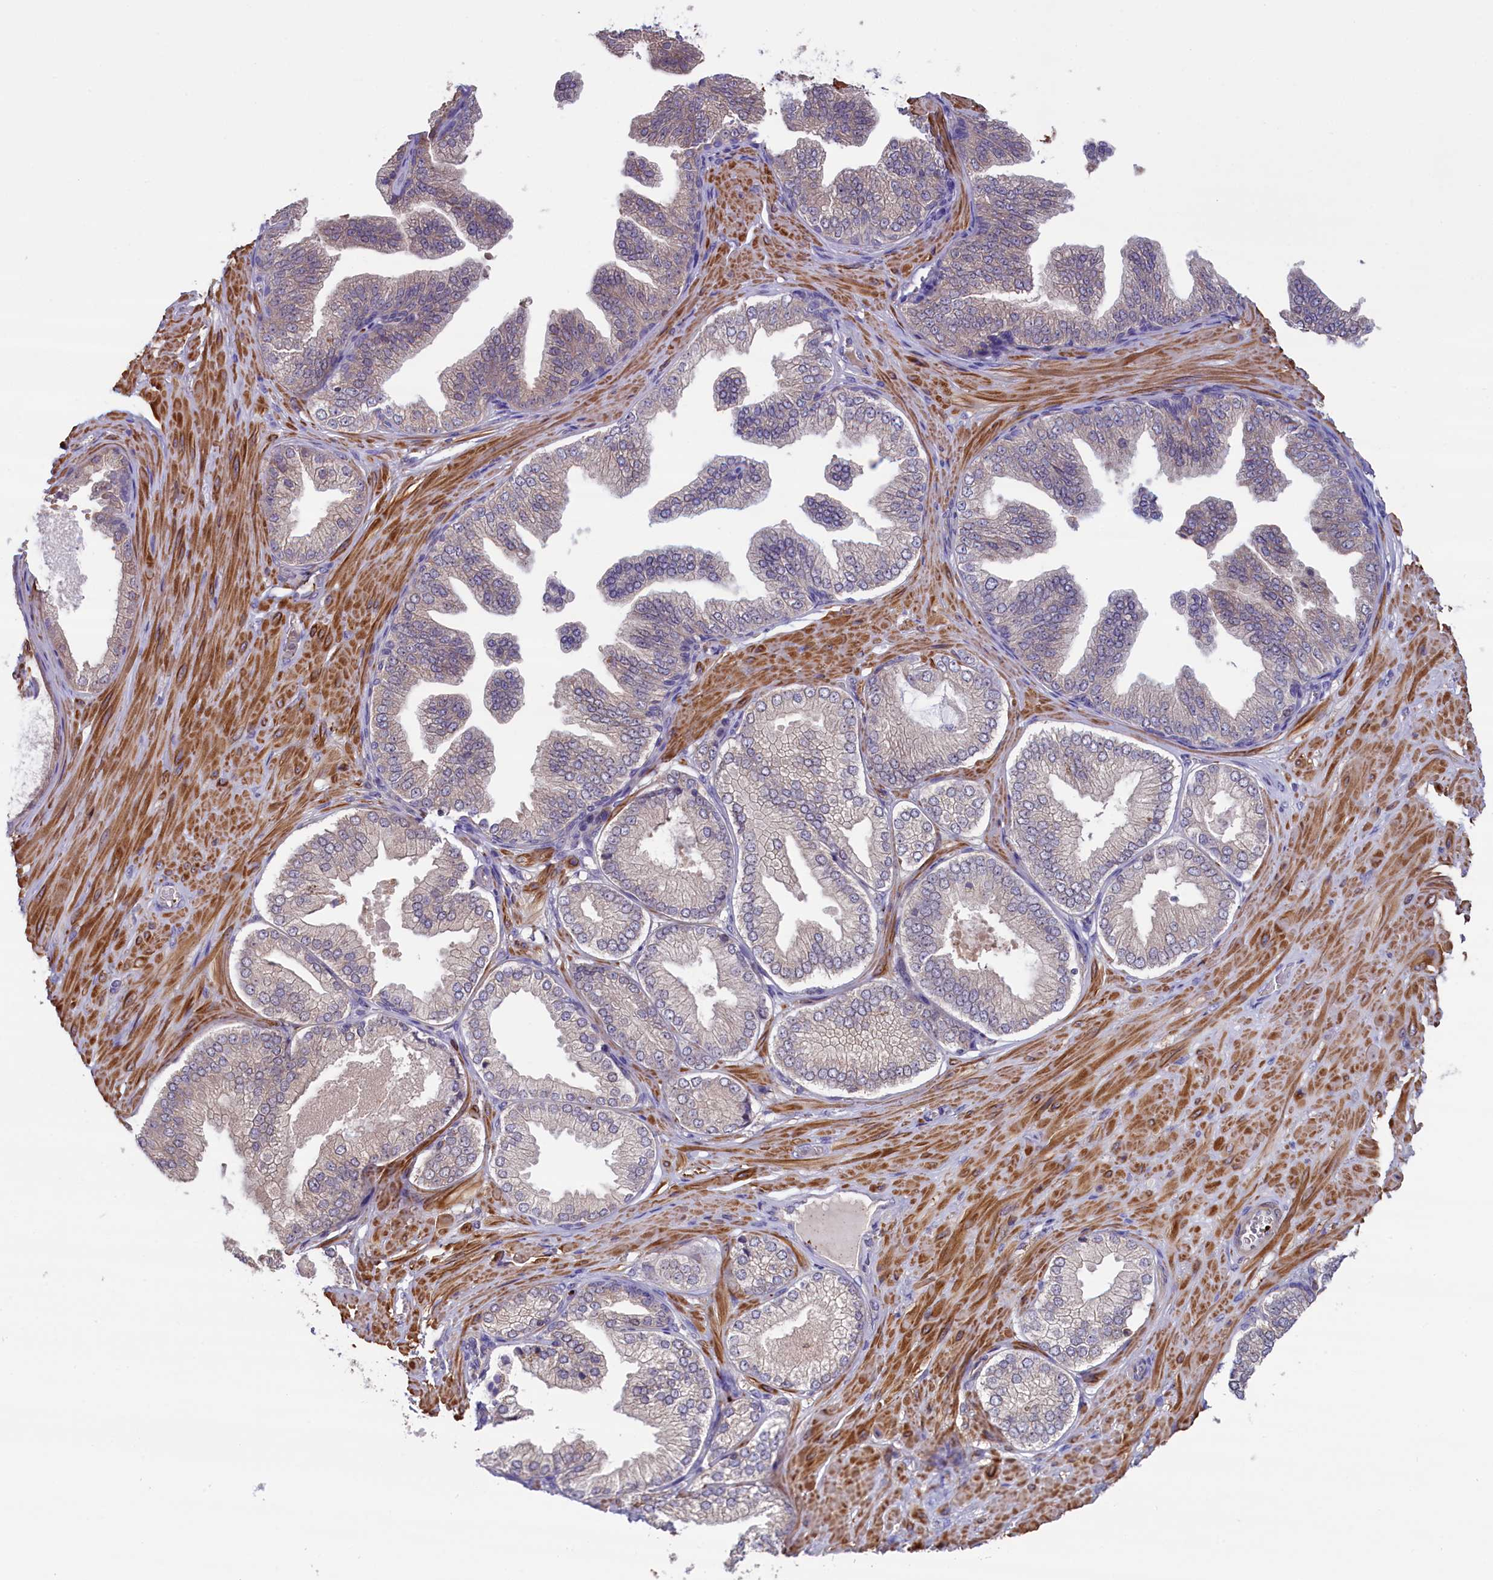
{"staining": {"intensity": "moderate", "quantity": "<25%", "location": "cytoplasmic/membranous"}, "tissue": "adipose tissue", "cell_type": "Adipocytes", "image_type": "normal", "snomed": [{"axis": "morphology", "description": "Normal tissue, NOS"}, {"axis": "morphology", "description": "Adenocarcinoma, Low grade"}, {"axis": "topography", "description": "Prostate"}, {"axis": "topography", "description": "Peripheral nerve tissue"}], "caption": "A micrograph of human adipose tissue stained for a protein exhibits moderate cytoplasmic/membranous brown staining in adipocytes.", "gene": "HEATR3", "patient": {"sex": "male", "age": 63}}